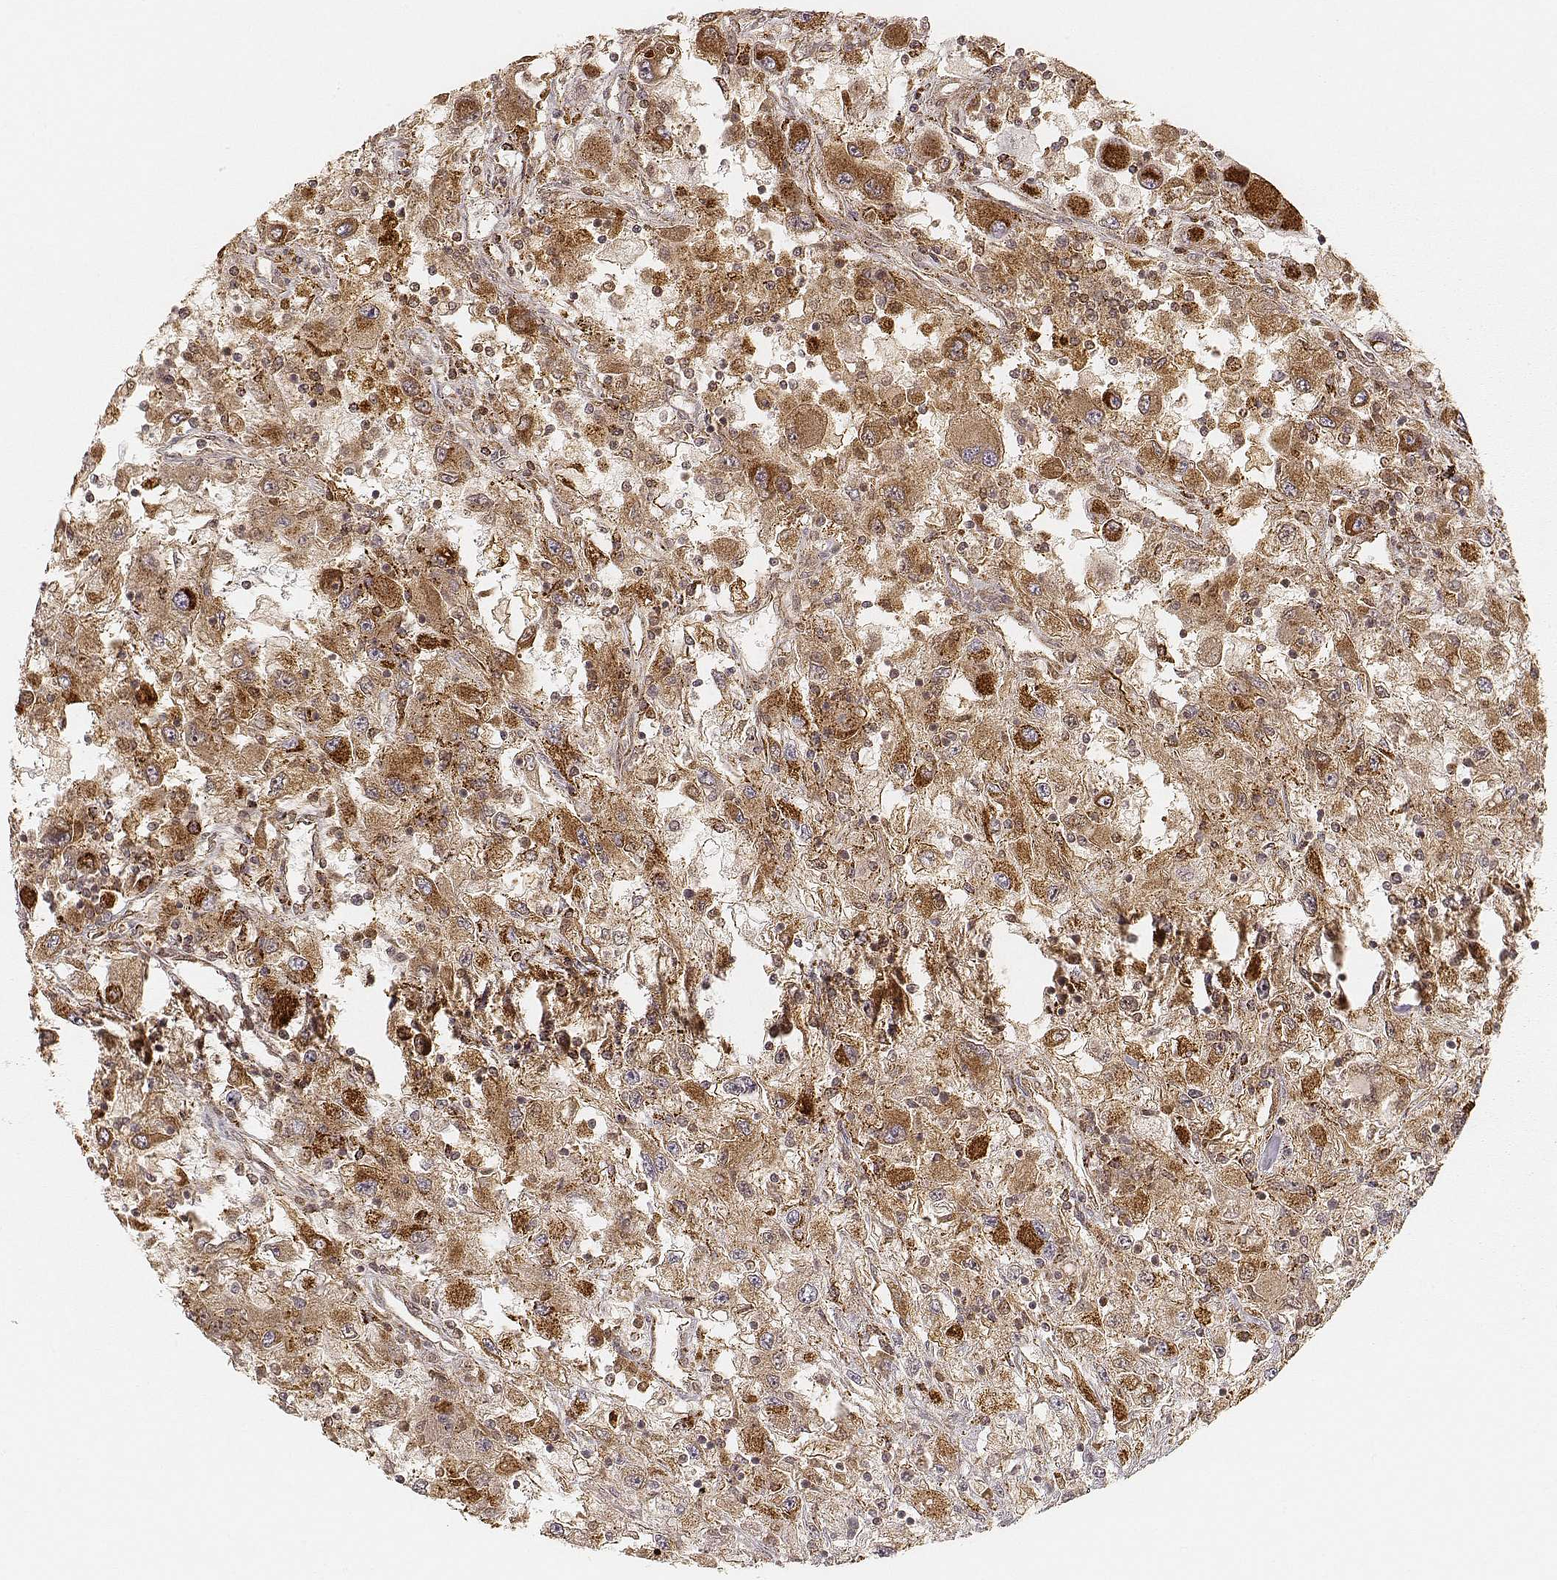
{"staining": {"intensity": "moderate", "quantity": ">75%", "location": "cytoplasmic/membranous"}, "tissue": "renal cancer", "cell_type": "Tumor cells", "image_type": "cancer", "snomed": [{"axis": "morphology", "description": "Adenocarcinoma, NOS"}, {"axis": "topography", "description": "Kidney"}], "caption": "About >75% of tumor cells in adenocarcinoma (renal) reveal moderate cytoplasmic/membranous protein expression as visualized by brown immunohistochemical staining.", "gene": "CS", "patient": {"sex": "female", "age": 67}}